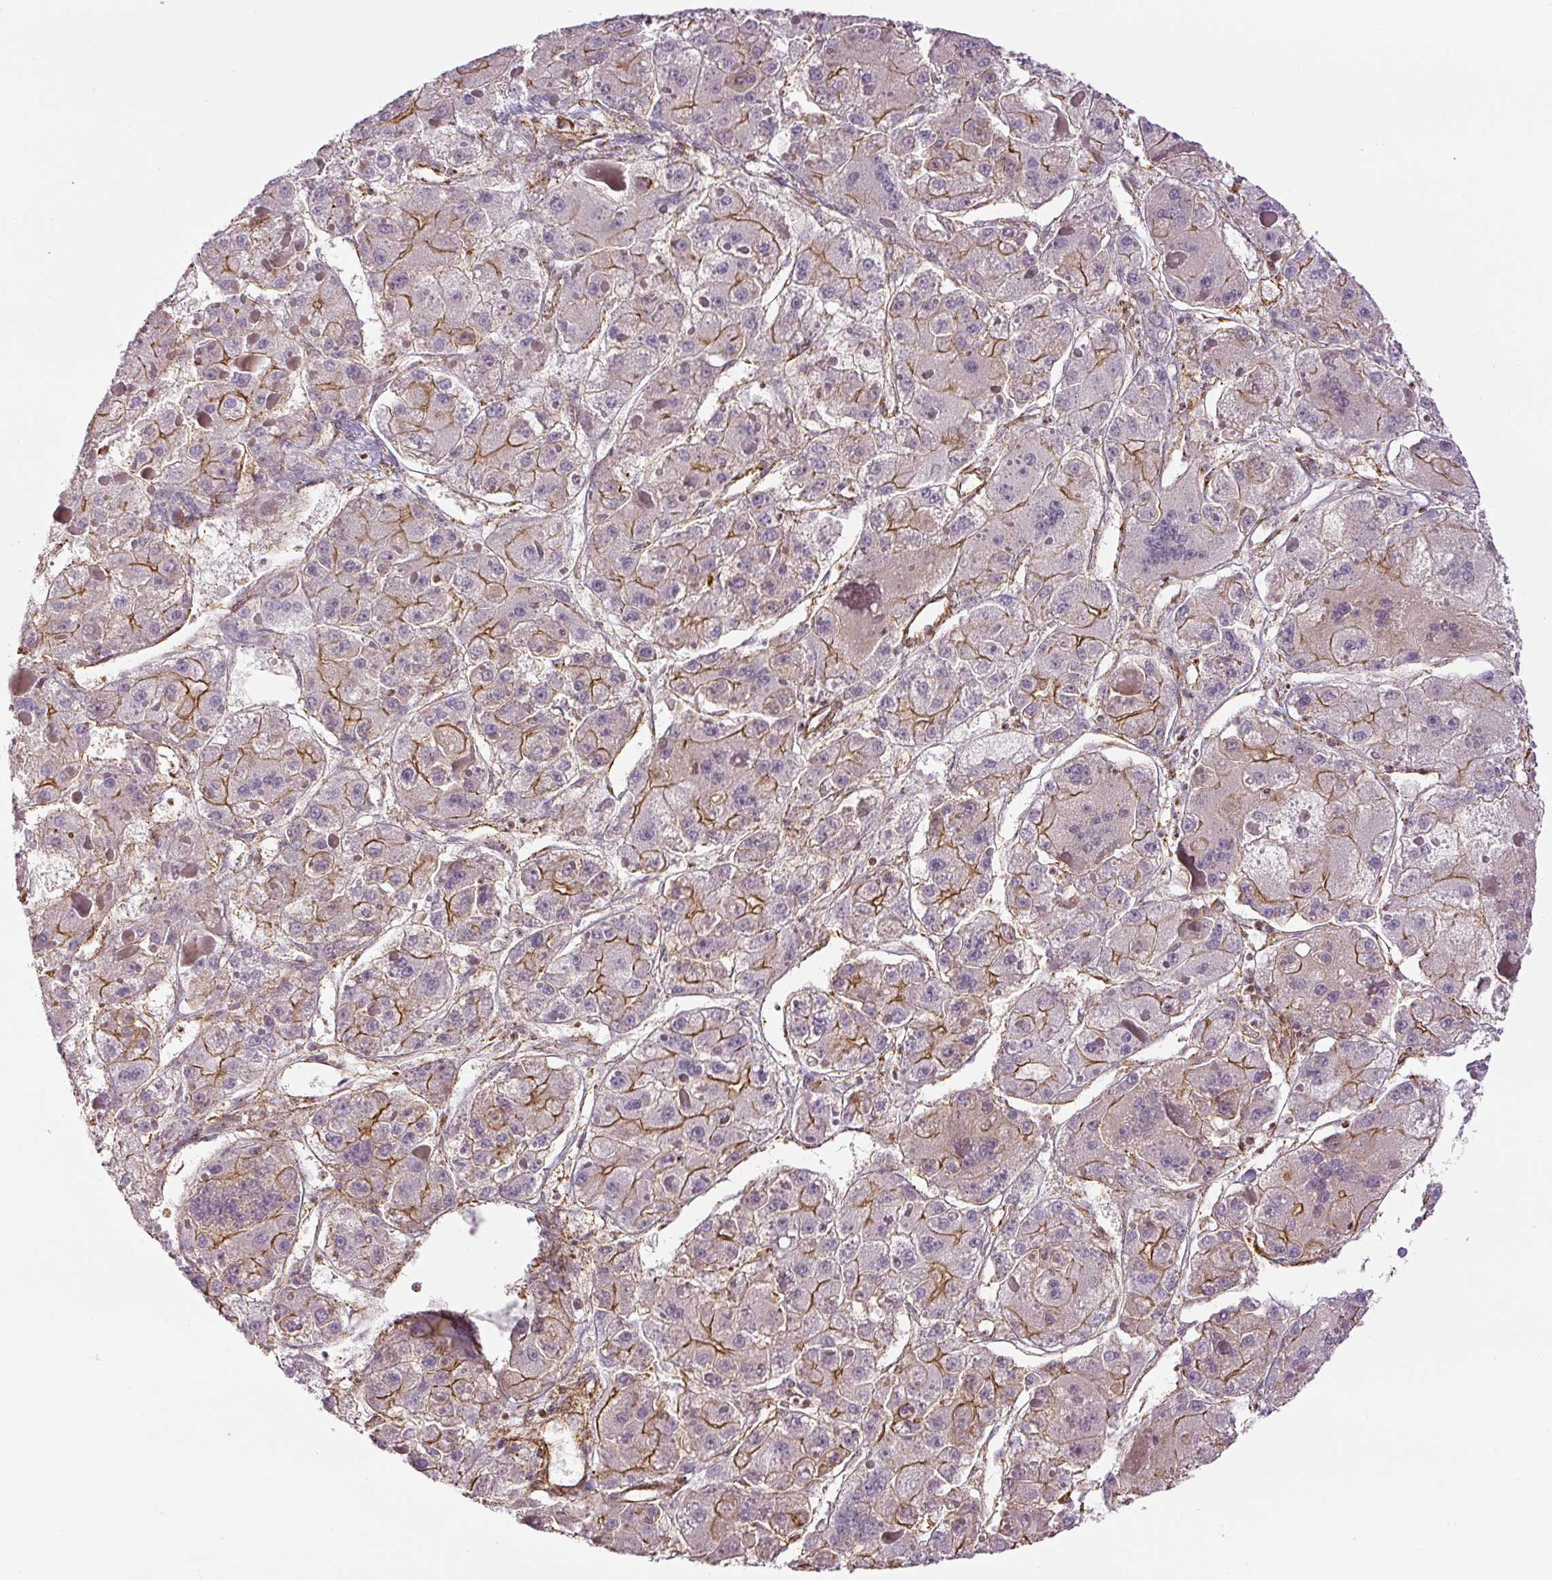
{"staining": {"intensity": "moderate", "quantity": "25%-75%", "location": "cytoplasmic/membranous"}, "tissue": "liver cancer", "cell_type": "Tumor cells", "image_type": "cancer", "snomed": [{"axis": "morphology", "description": "Carcinoma, Hepatocellular, NOS"}, {"axis": "topography", "description": "Liver"}], "caption": "Immunohistochemistry (IHC) staining of liver cancer (hepatocellular carcinoma), which exhibits medium levels of moderate cytoplasmic/membranous positivity in approximately 25%-75% of tumor cells indicating moderate cytoplasmic/membranous protein staining. The staining was performed using DAB (3,3'-diaminobenzidine) (brown) for protein detection and nuclei were counterstained in hematoxylin (blue).", "gene": "MYL12A", "patient": {"sex": "female", "age": 73}}